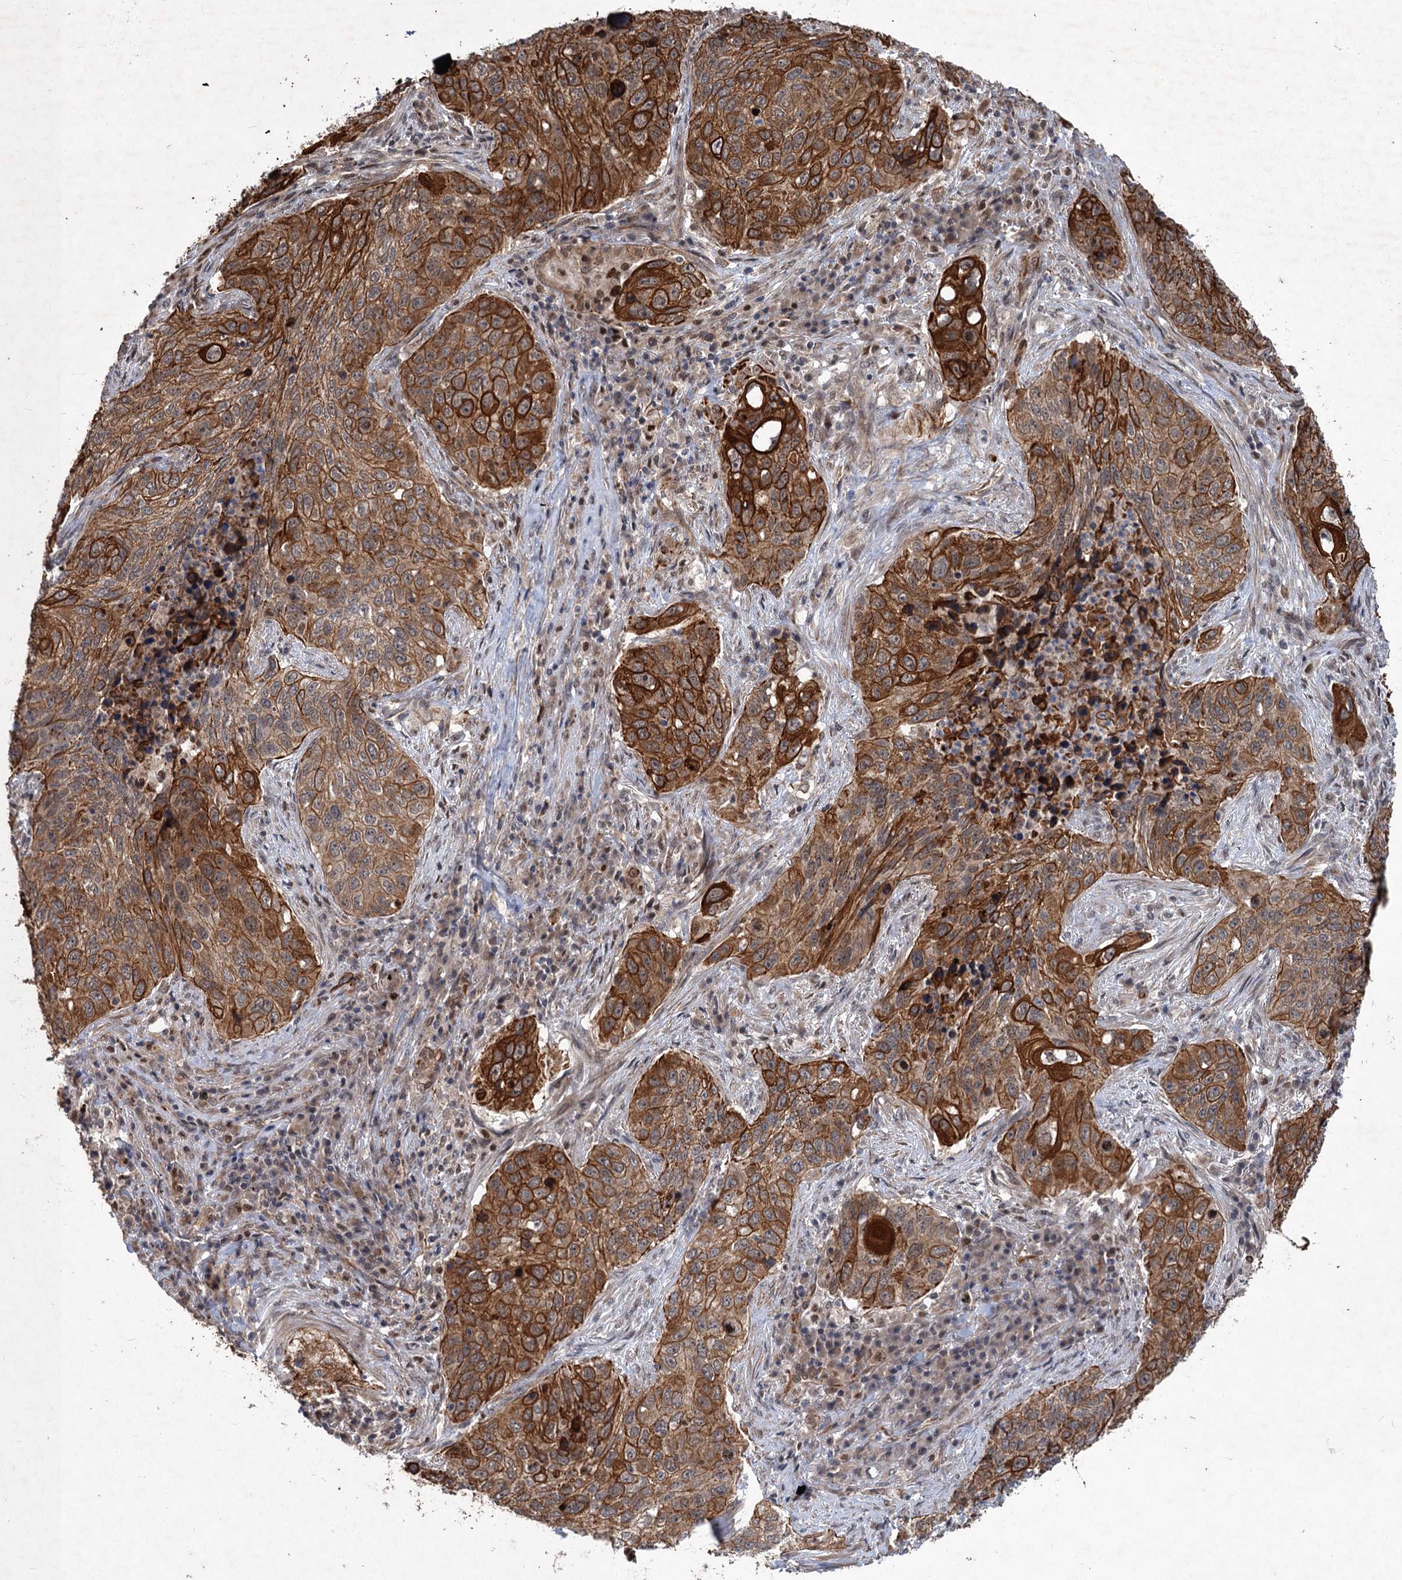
{"staining": {"intensity": "strong", "quantity": ">75%", "location": "cytoplasmic/membranous"}, "tissue": "lung cancer", "cell_type": "Tumor cells", "image_type": "cancer", "snomed": [{"axis": "morphology", "description": "Squamous cell carcinoma, NOS"}, {"axis": "topography", "description": "Lung"}], "caption": "A brown stain shows strong cytoplasmic/membranous staining of a protein in human squamous cell carcinoma (lung) tumor cells.", "gene": "TTC31", "patient": {"sex": "female", "age": 63}}